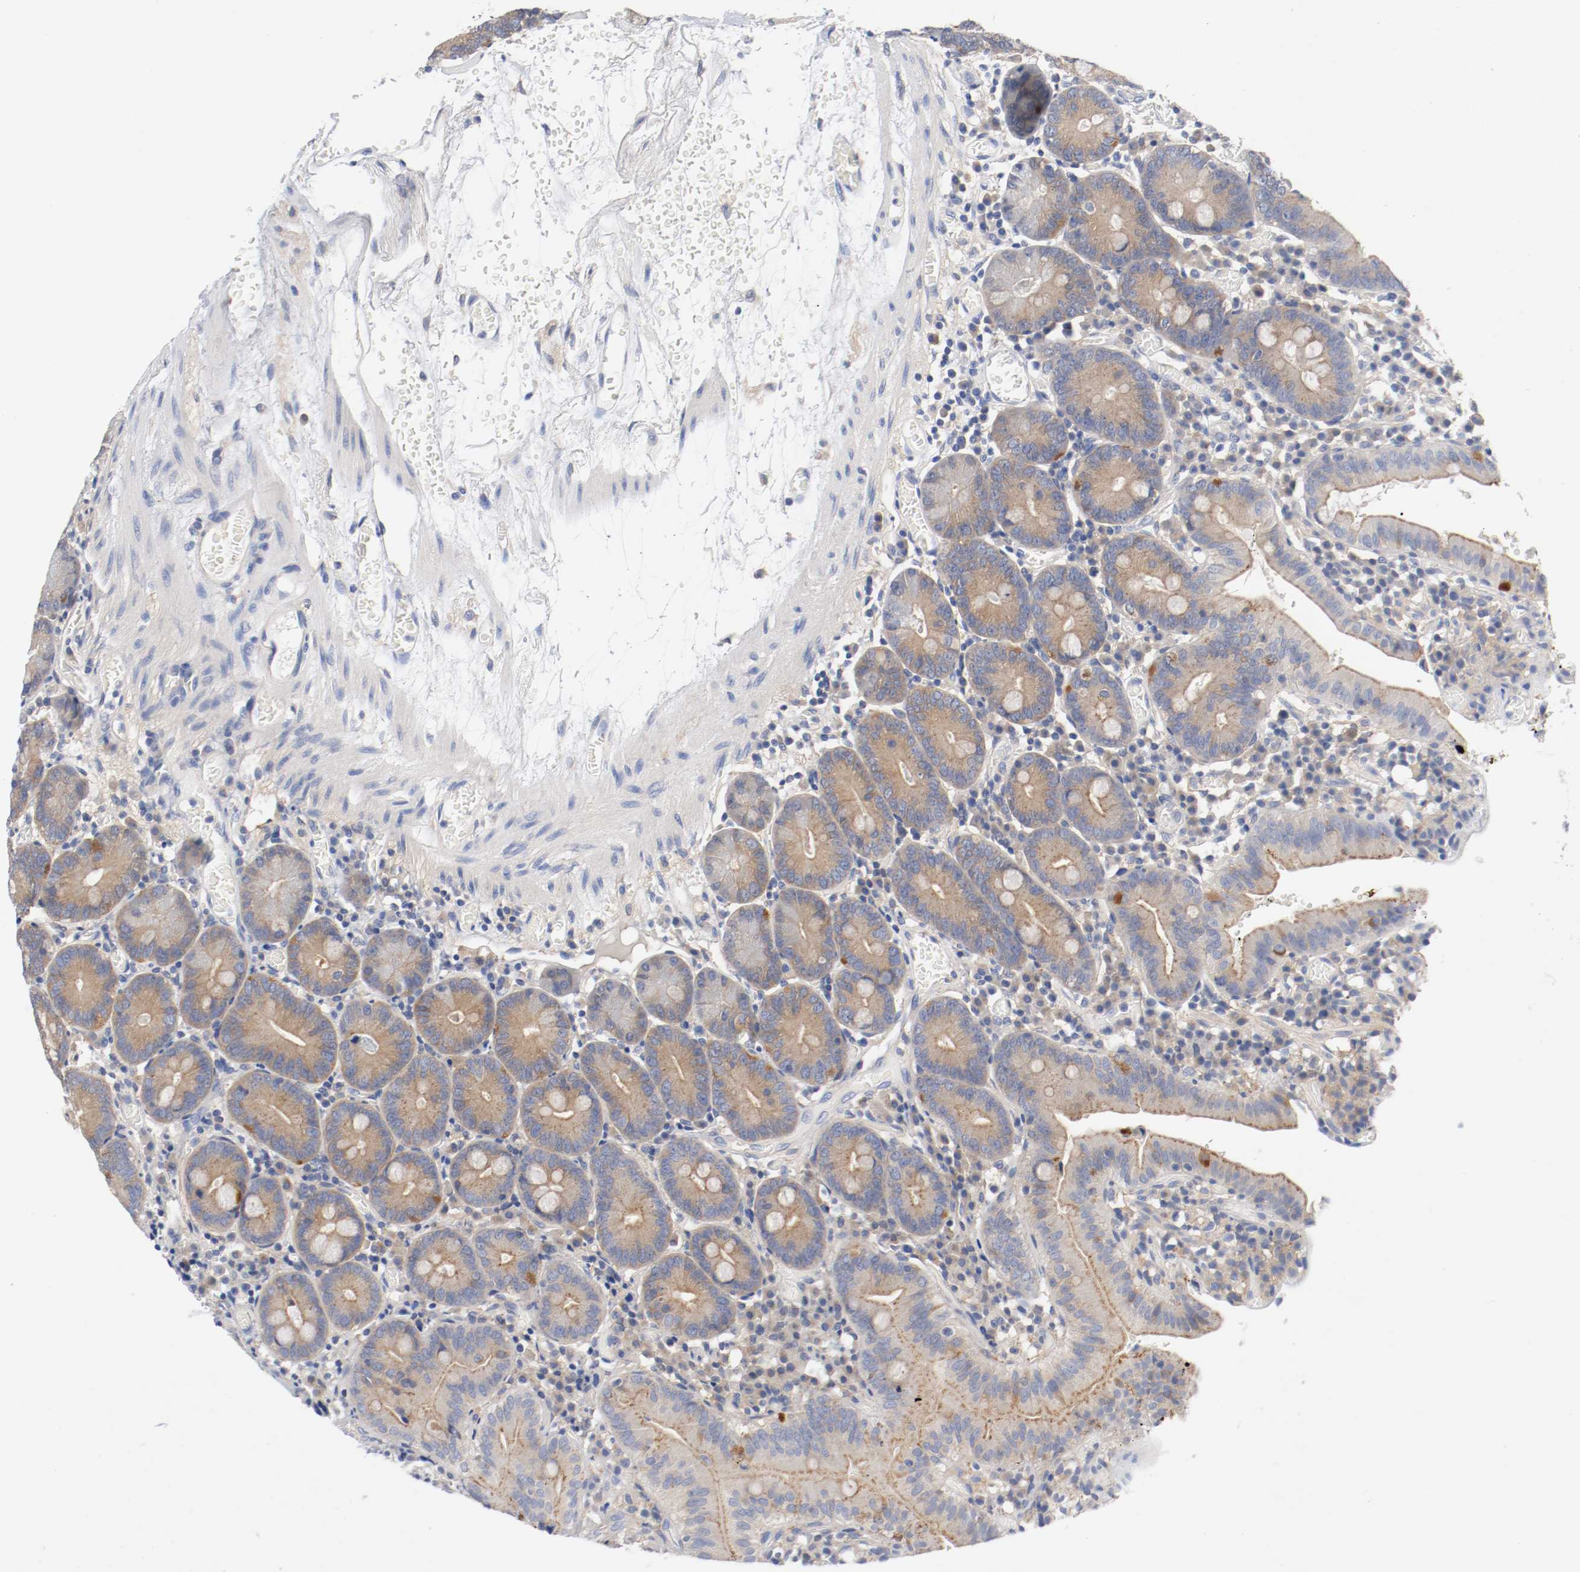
{"staining": {"intensity": "moderate", "quantity": "25%-75%", "location": "cytoplasmic/membranous"}, "tissue": "small intestine", "cell_type": "Glandular cells", "image_type": "normal", "snomed": [{"axis": "morphology", "description": "Normal tissue, NOS"}, {"axis": "topography", "description": "Small intestine"}], "caption": "Immunohistochemical staining of unremarkable small intestine reveals medium levels of moderate cytoplasmic/membranous staining in approximately 25%-75% of glandular cells.", "gene": "HGS", "patient": {"sex": "male", "age": 71}}